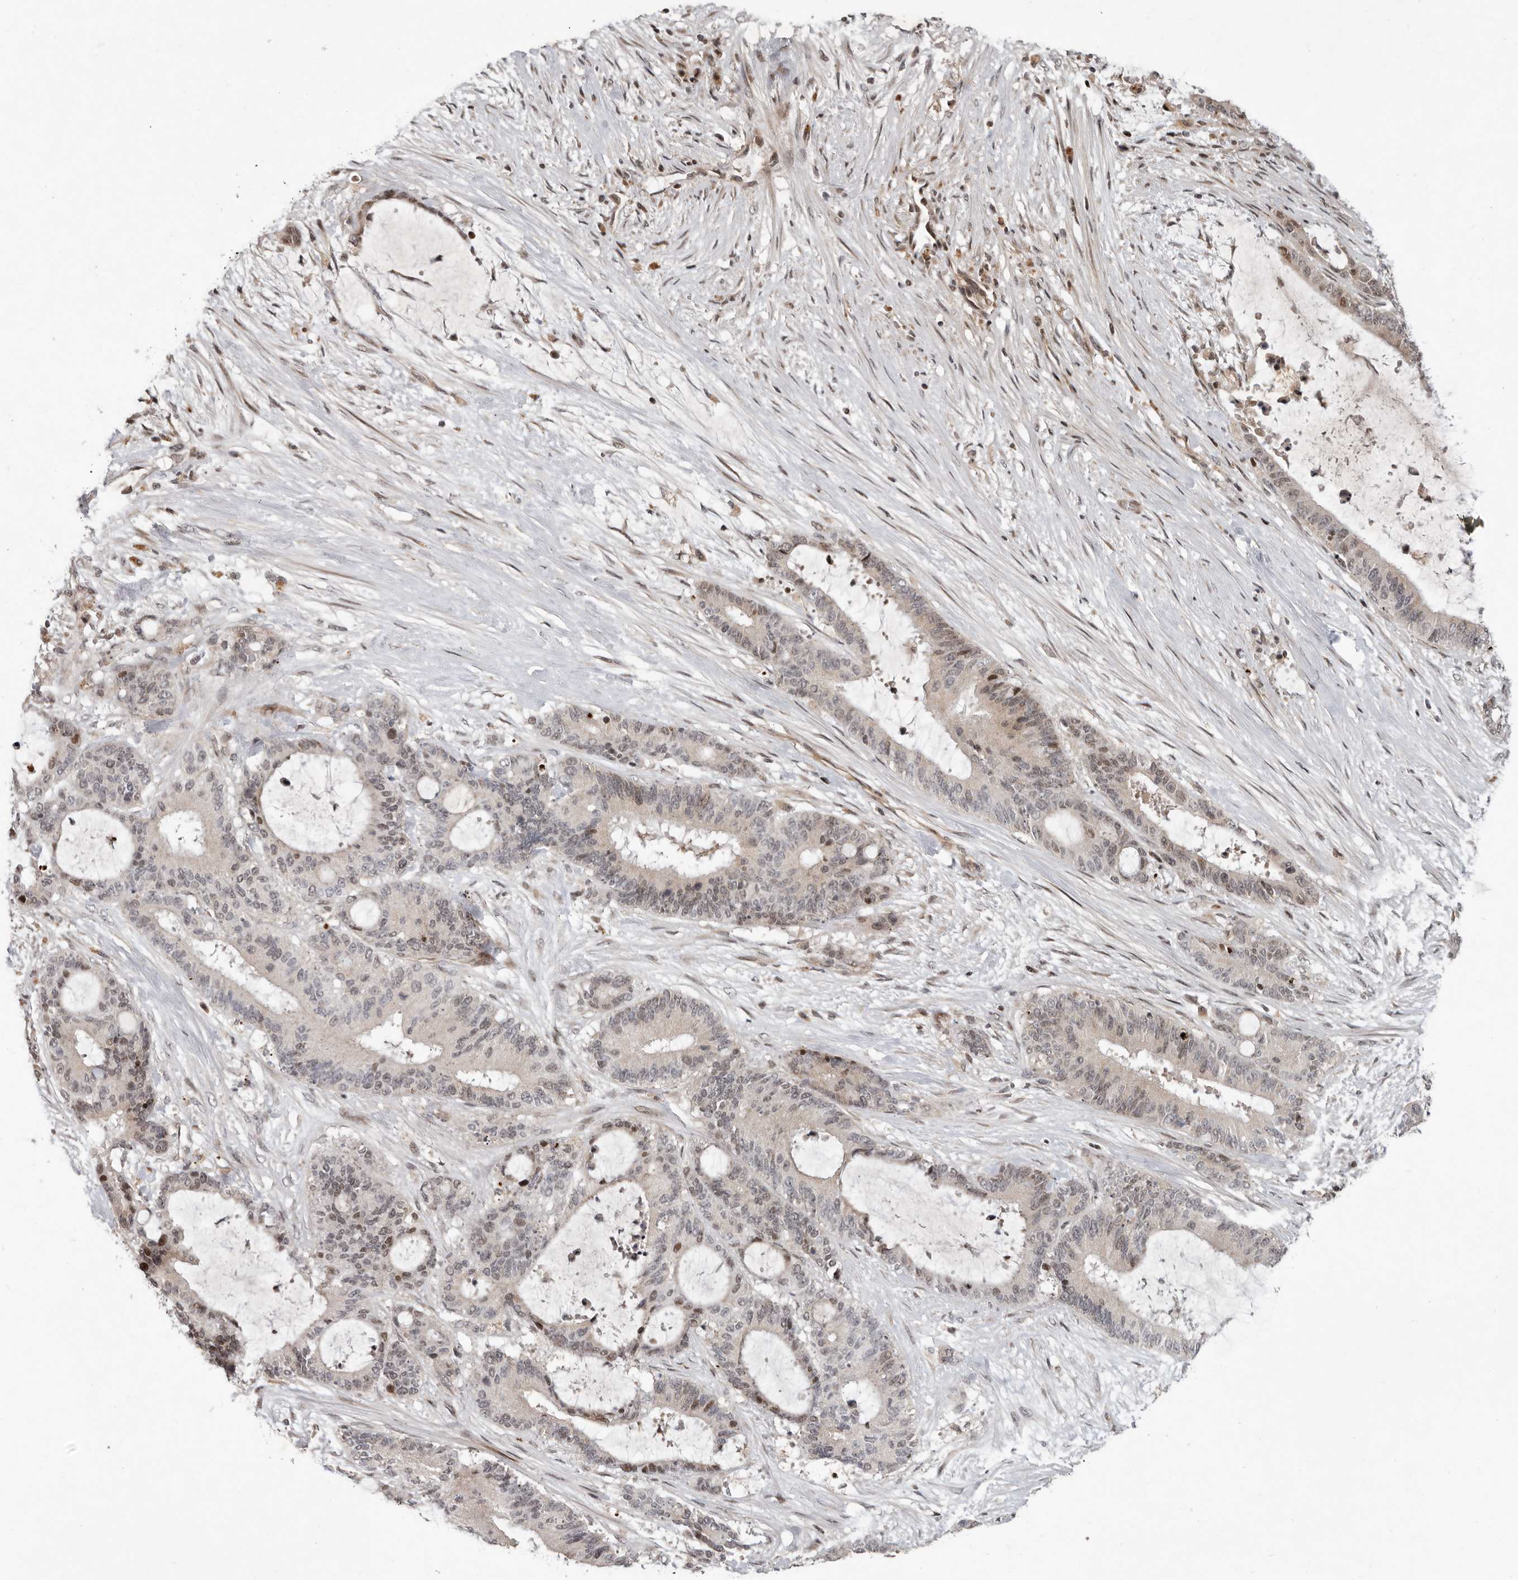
{"staining": {"intensity": "moderate", "quantity": "25%-75%", "location": "nuclear"}, "tissue": "liver cancer", "cell_type": "Tumor cells", "image_type": "cancer", "snomed": [{"axis": "morphology", "description": "Normal tissue, NOS"}, {"axis": "morphology", "description": "Cholangiocarcinoma"}, {"axis": "topography", "description": "Liver"}, {"axis": "topography", "description": "Peripheral nerve tissue"}], "caption": "Immunohistochemical staining of cholangiocarcinoma (liver) demonstrates moderate nuclear protein positivity in approximately 25%-75% of tumor cells.", "gene": "RABIF", "patient": {"sex": "female", "age": 73}}